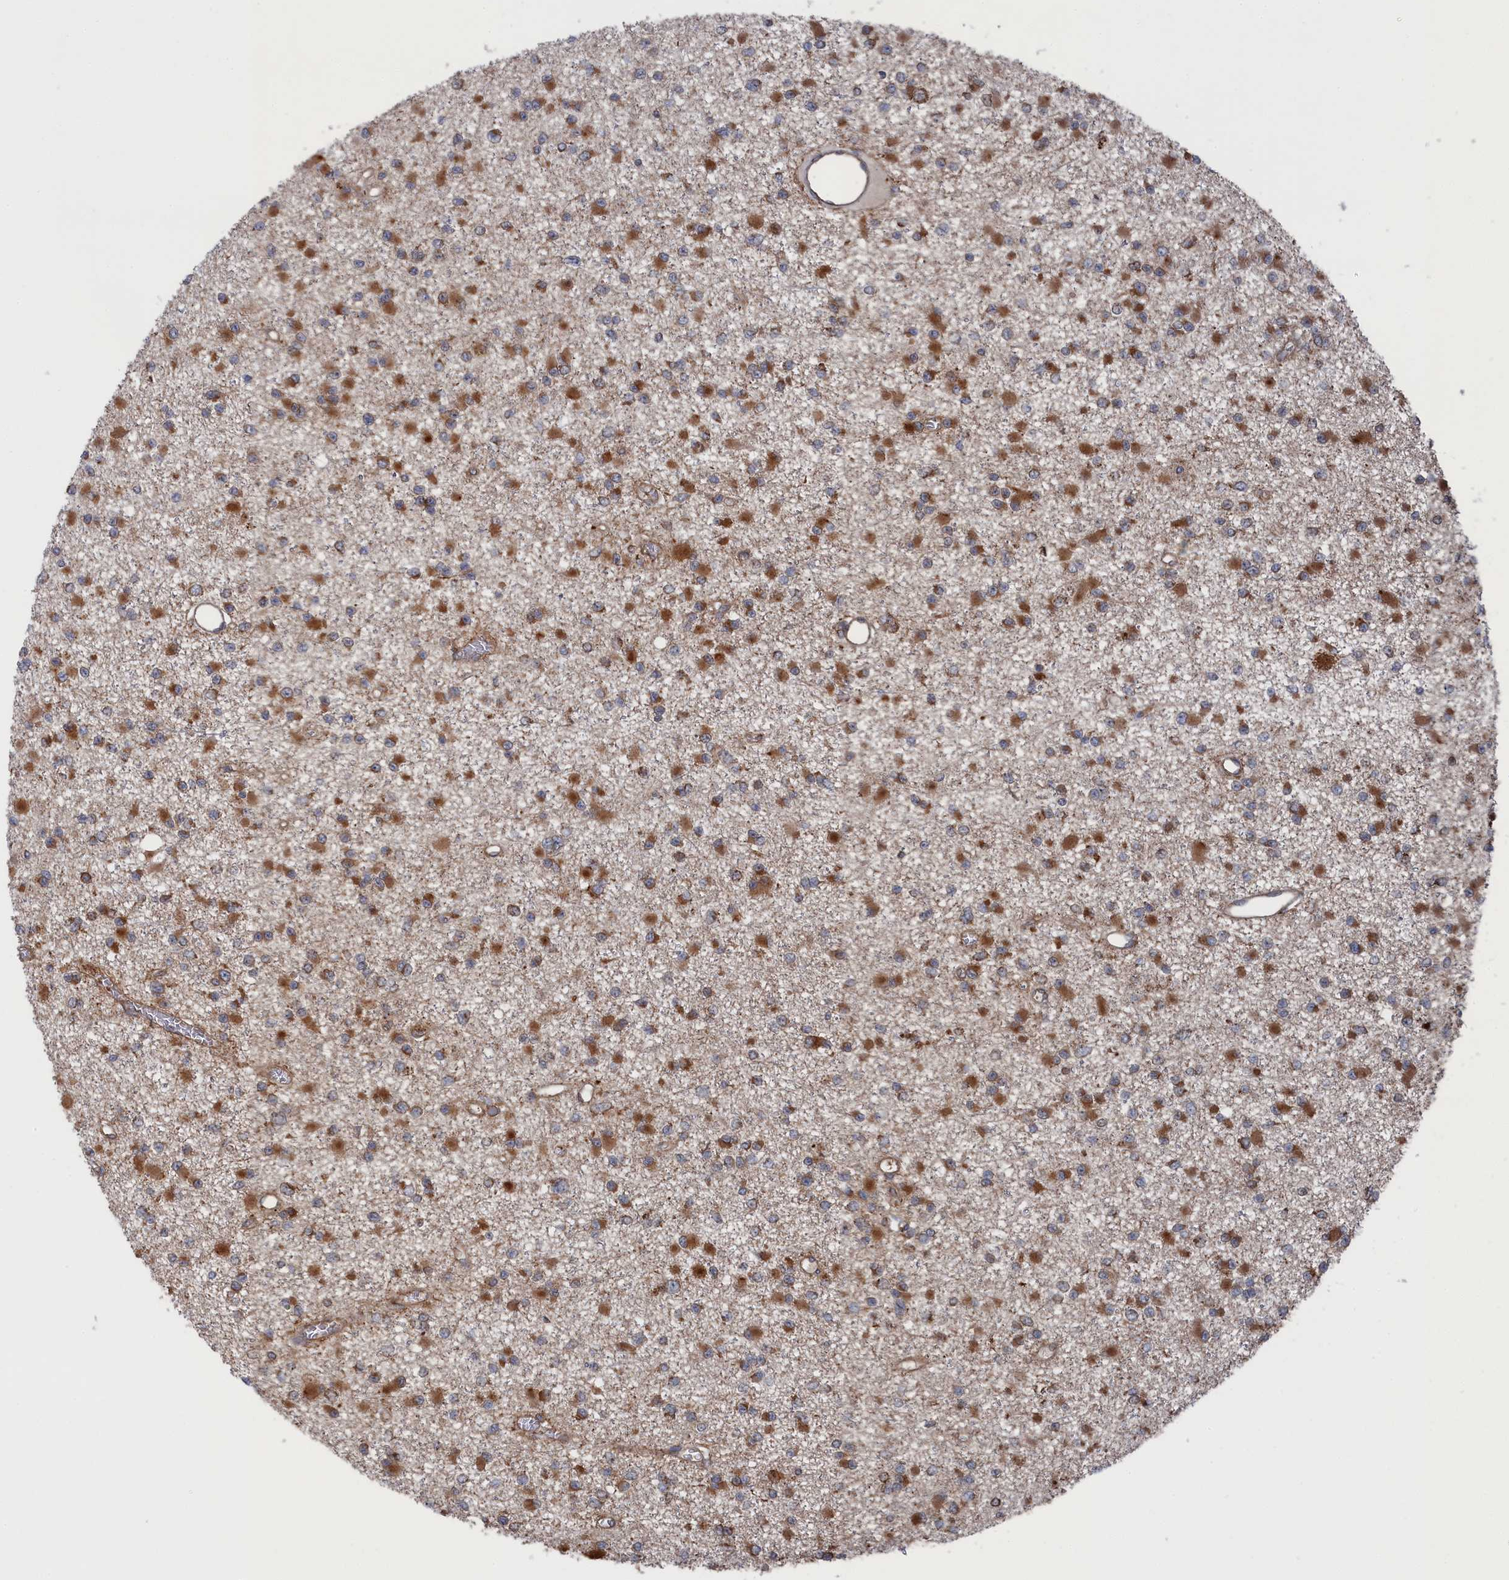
{"staining": {"intensity": "moderate", "quantity": ">75%", "location": "cytoplasmic/membranous"}, "tissue": "glioma", "cell_type": "Tumor cells", "image_type": "cancer", "snomed": [{"axis": "morphology", "description": "Glioma, malignant, Low grade"}, {"axis": "topography", "description": "Brain"}], "caption": "The micrograph demonstrates a brown stain indicating the presence of a protein in the cytoplasmic/membranous of tumor cells in glioma. Ihc stains the protein in brown and the nuclei are stained blue.", "gene": "BPIFB6", "patient": {"sex": "female", "age": 22}}